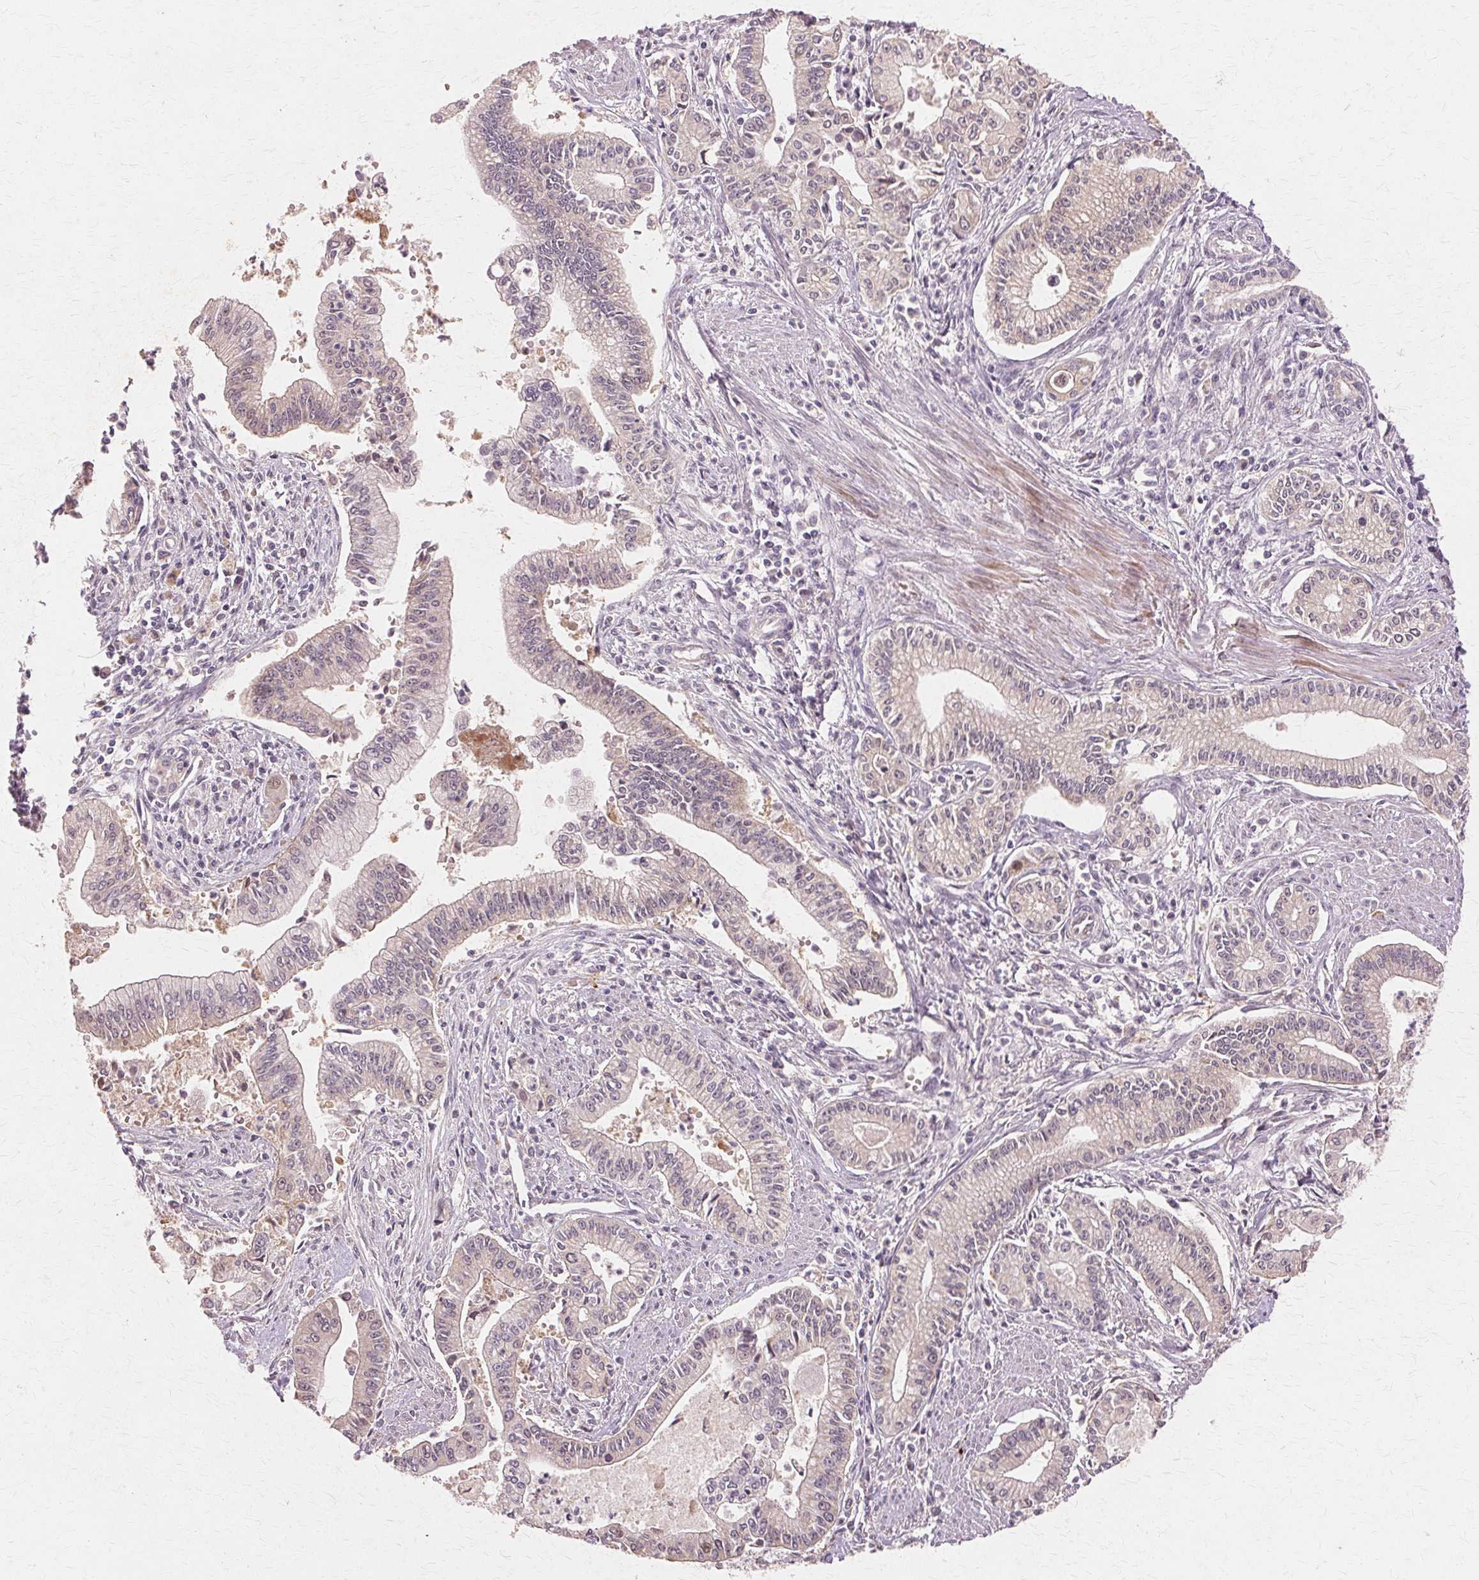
{"staining": {"intensity": "weak", "quantity": "25%-75%", "location": "cytoplasmic/membranous,nuclear"}, "tissue": "pancreatic cancer", "cell_type": "Tumor cells", "image_type": "cancer", "snomed": [{"axis": "morphology", "description": "Adenocarcinoma, NOS"}, {"axis": "topography", "description": "Pancreas"}], "caption": "High-power microscopy captured an IHC histopathology image of pancreatic cancer (adenocarcinoma), revealing weak cytoplasmic/membranous and nuclear staining in about 25%-75% of tumor cells.", "gene": "PRMT5", "patient": {"sex": "female", "age": 65}}